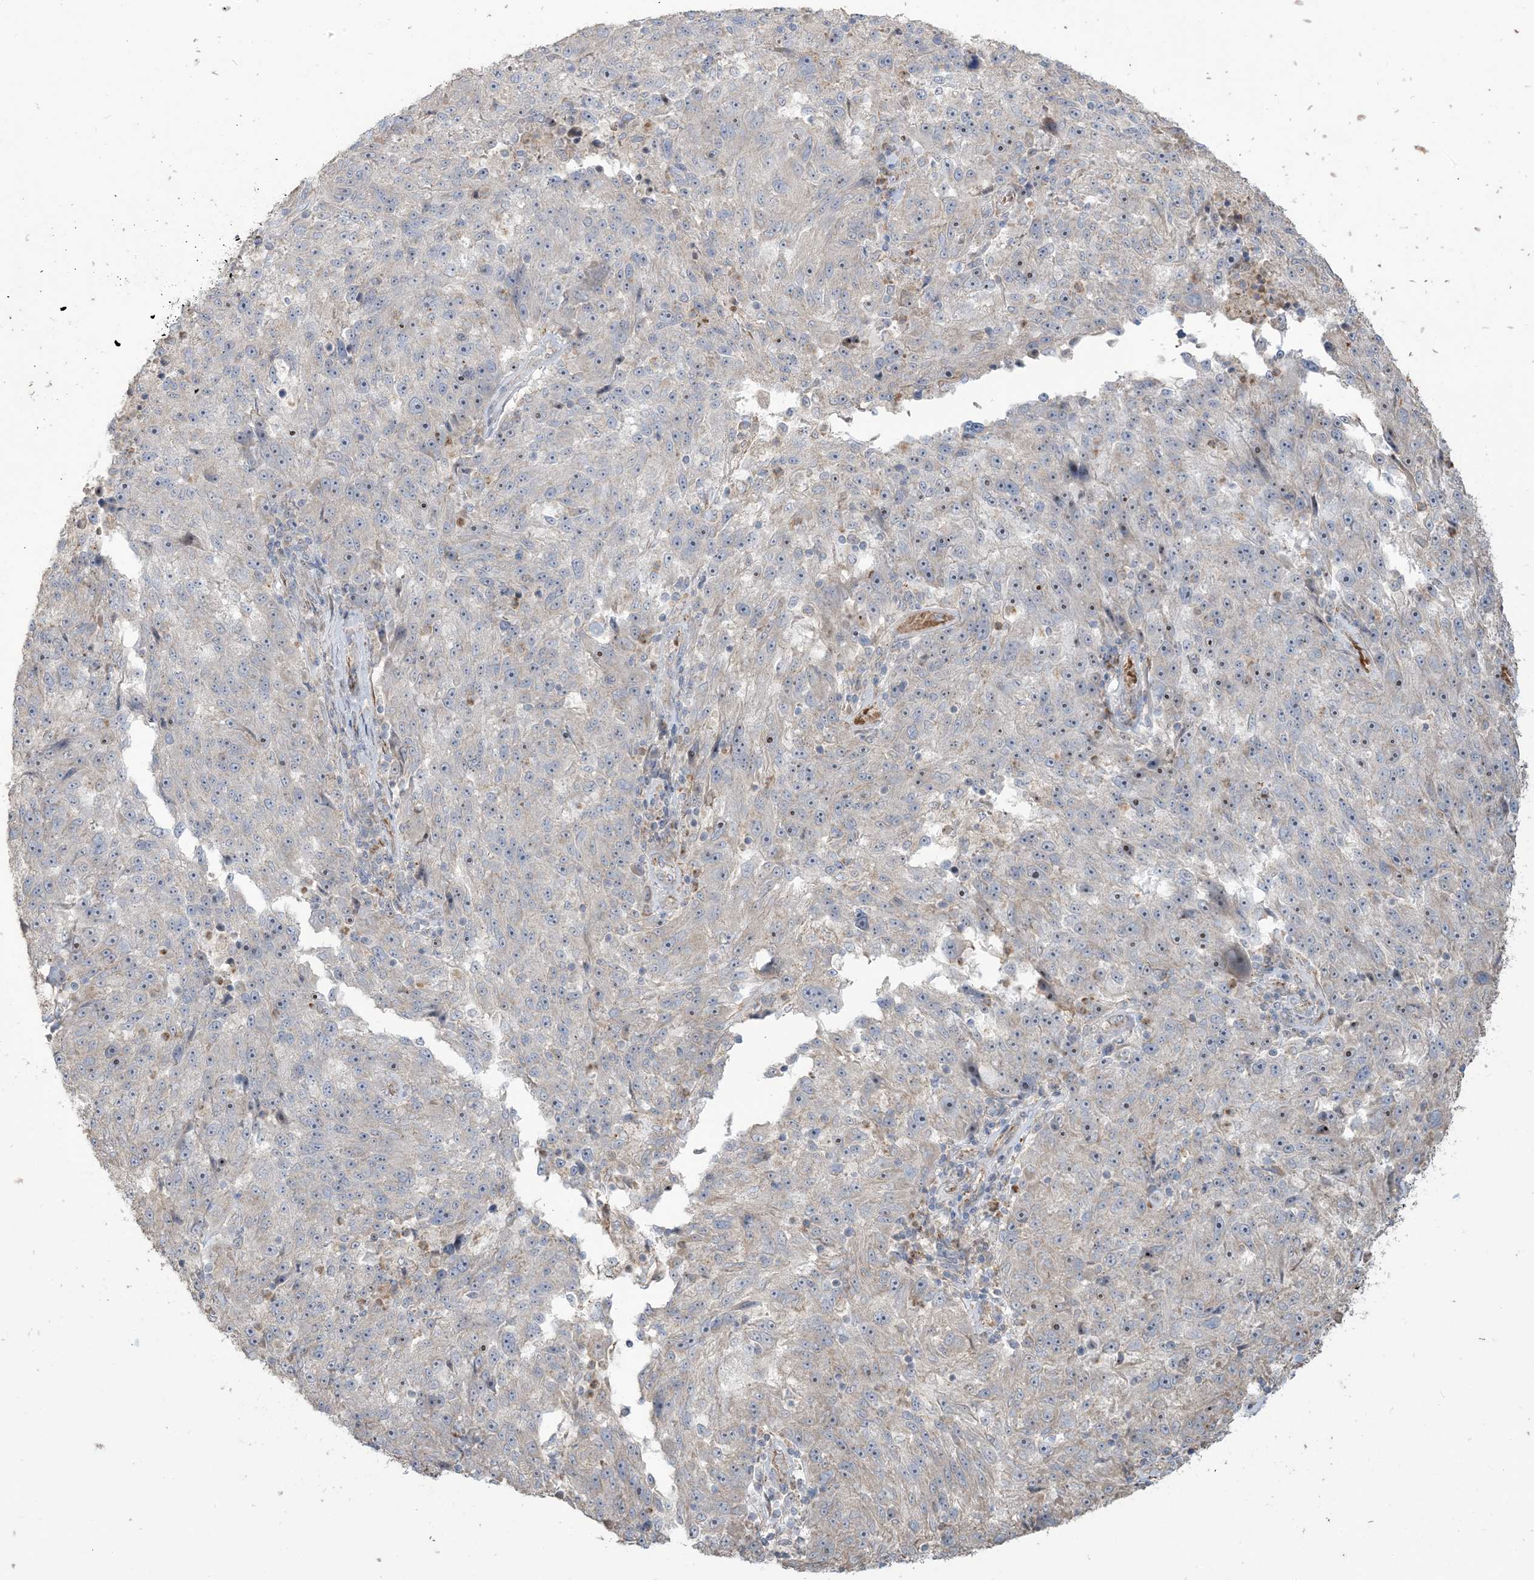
{"staining": {"intensity": "moderate", "quantity": "<25%", "location": "nuclear"}, "tissue": "melanoma", "cell_type": "Tumor cells", "image_type": "cancer", "snomed": [{"axis": "morphology", "description": "Malignant melanoma, NOS"}, {"axis": "topography", "description": "Skin"}], "caption": "IHC image of malignant melanoma stained for a protein (brown), which displays low levels of moderate nuclear positivity in about <25% of tumor cells.", "gene": "KLHL18", "patient": {"sex": "male", "age": 53}}